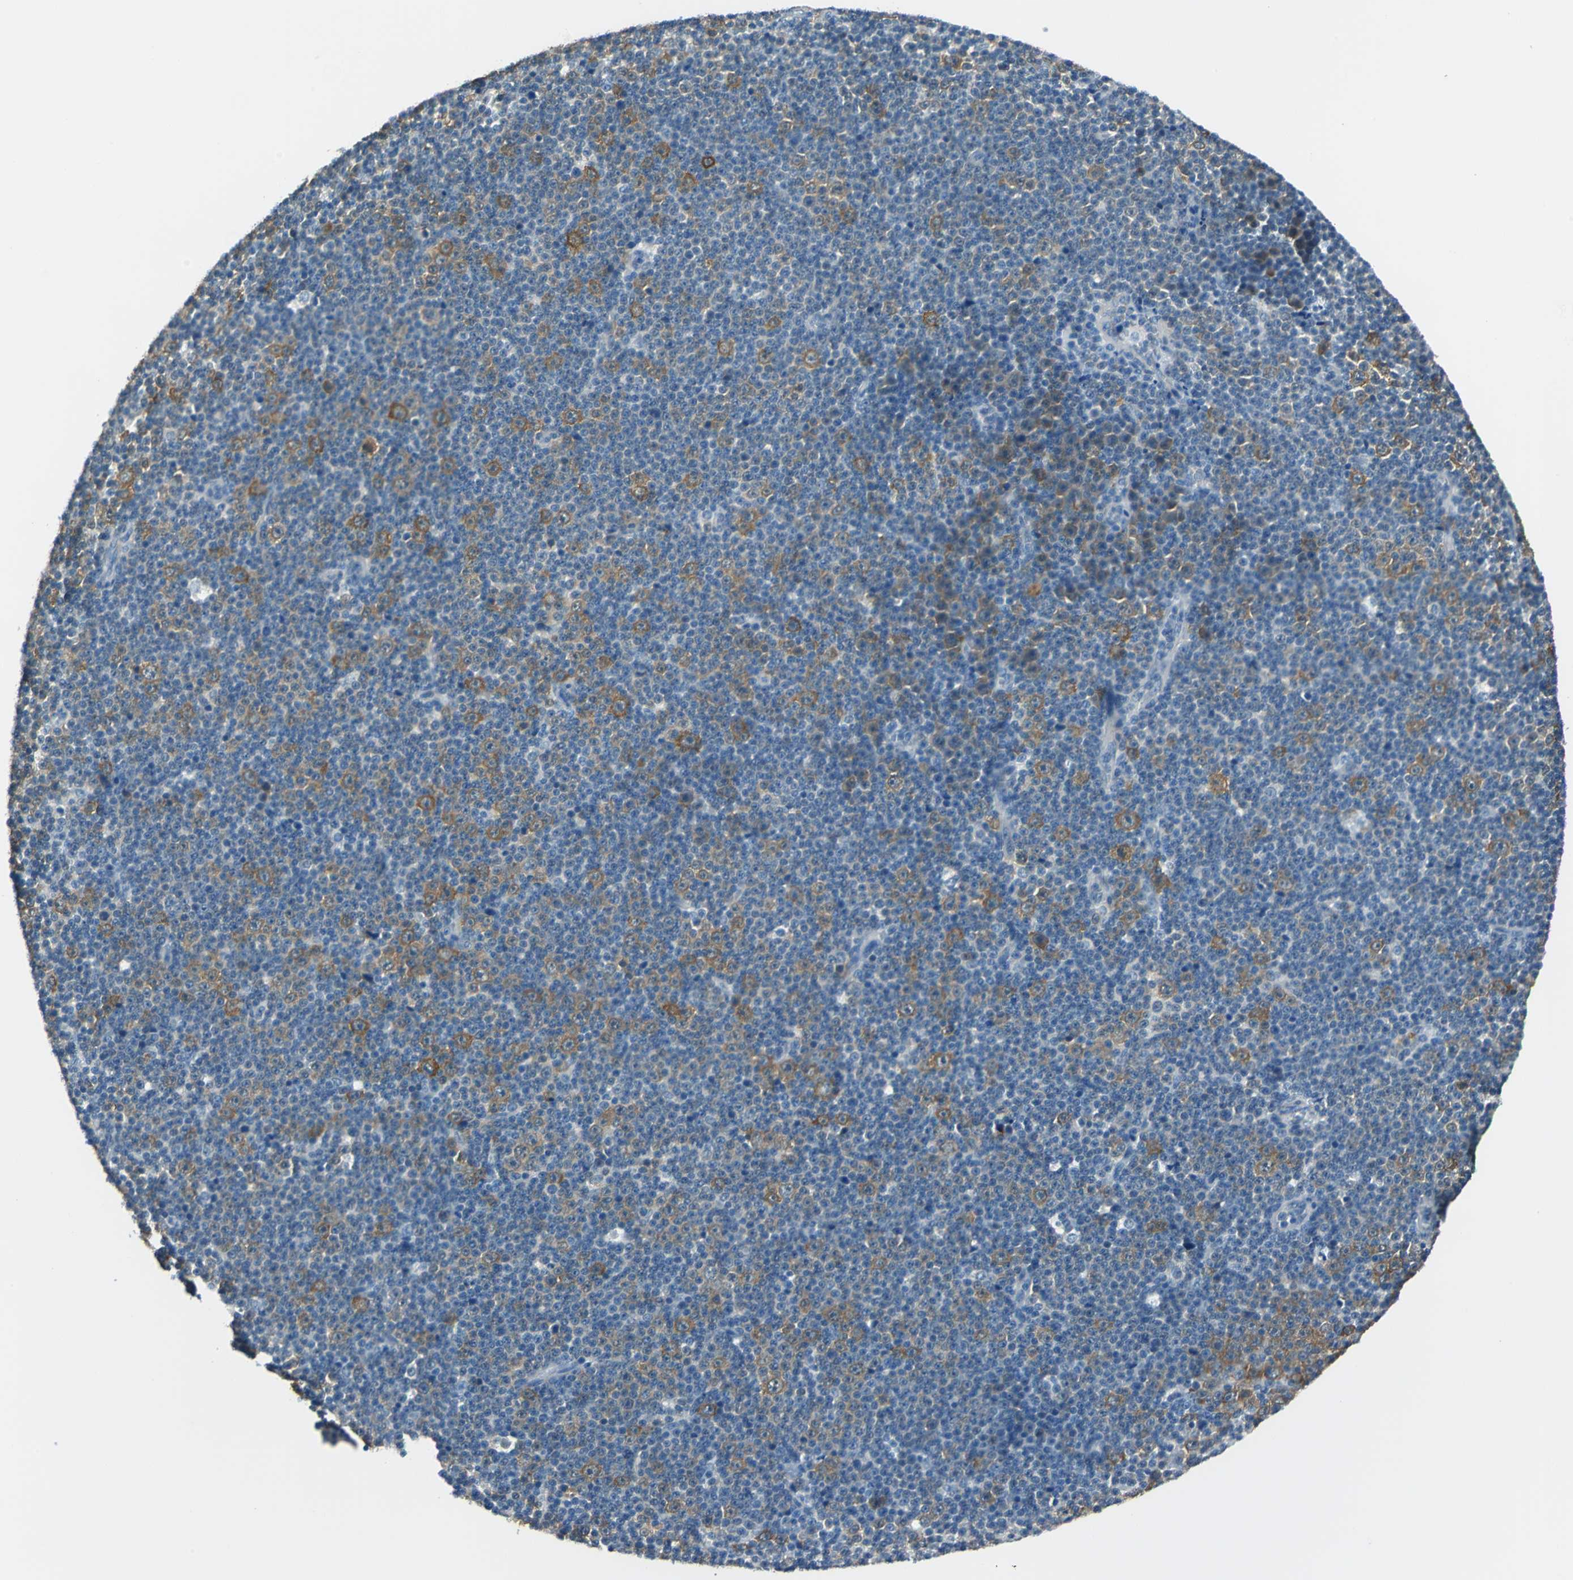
{"staining": {"intensity": "moderate", "quantity": "<25%", "location": "cytoplasmic/membranous"}, "tissue": "lymphoma", "cell_type": "Tumor cells", "image_type": "cancer", "snomed": [{"axis": "morphology", "description": "Malignant lymphoma, non-Hodgkin's type, Low grade"}, {"axis": "topography", "description": "Lymph node"}], "caption": "Protein positivity by immunohistochemistry exhibits moderate cytoplasmic/membranous staining in about <25% of tumor cells in lymphoma.", "gene": "FKBP4", "patient": {"sex": "female", "age": 67}}